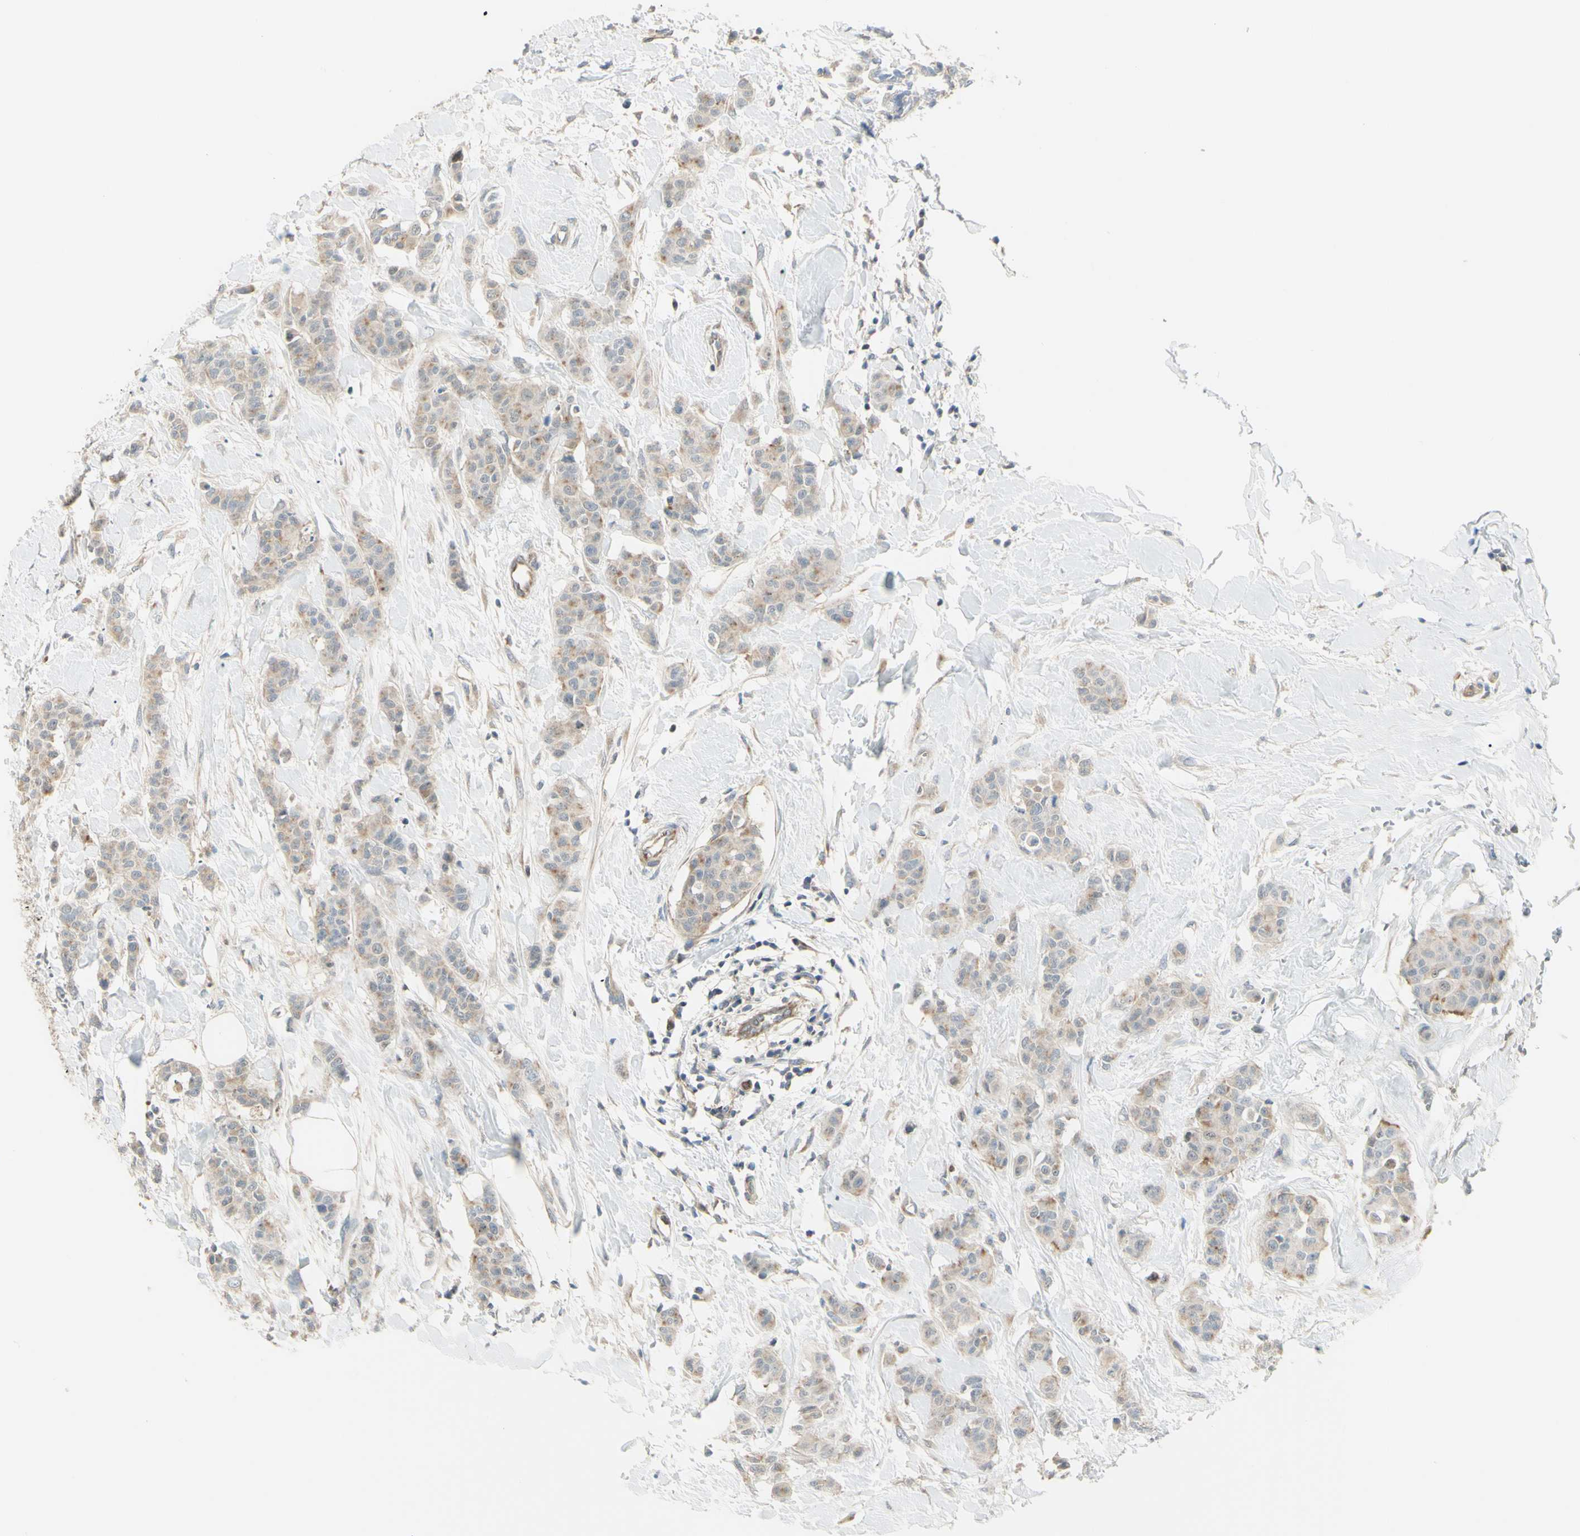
{"staining": {"intensity": "weak", "quantity": ">75%", "location": "cytoplasmic/membranous"}, "tissue": "breast cancer", "cell_type": "Tumor cells", "image_type": "cancer", "snomed": [{"axis": "morphology", "description": "Normal tissue, NOS"}, {"axis": "morphology", "description": "Duct carcinoma"}, {"axis": "topography", "description": "Breast"}], "caption": "A photomicrograph of human breast intraductal carcinoma stained for a protein displays weak cytoplasmic/membranous brown staining in tumor cells. (brown staining indicates protein expression, while blue staining denotes nuclei).", "gene": "LMTK2", "patient": {"sex": "female", "age": 40}}